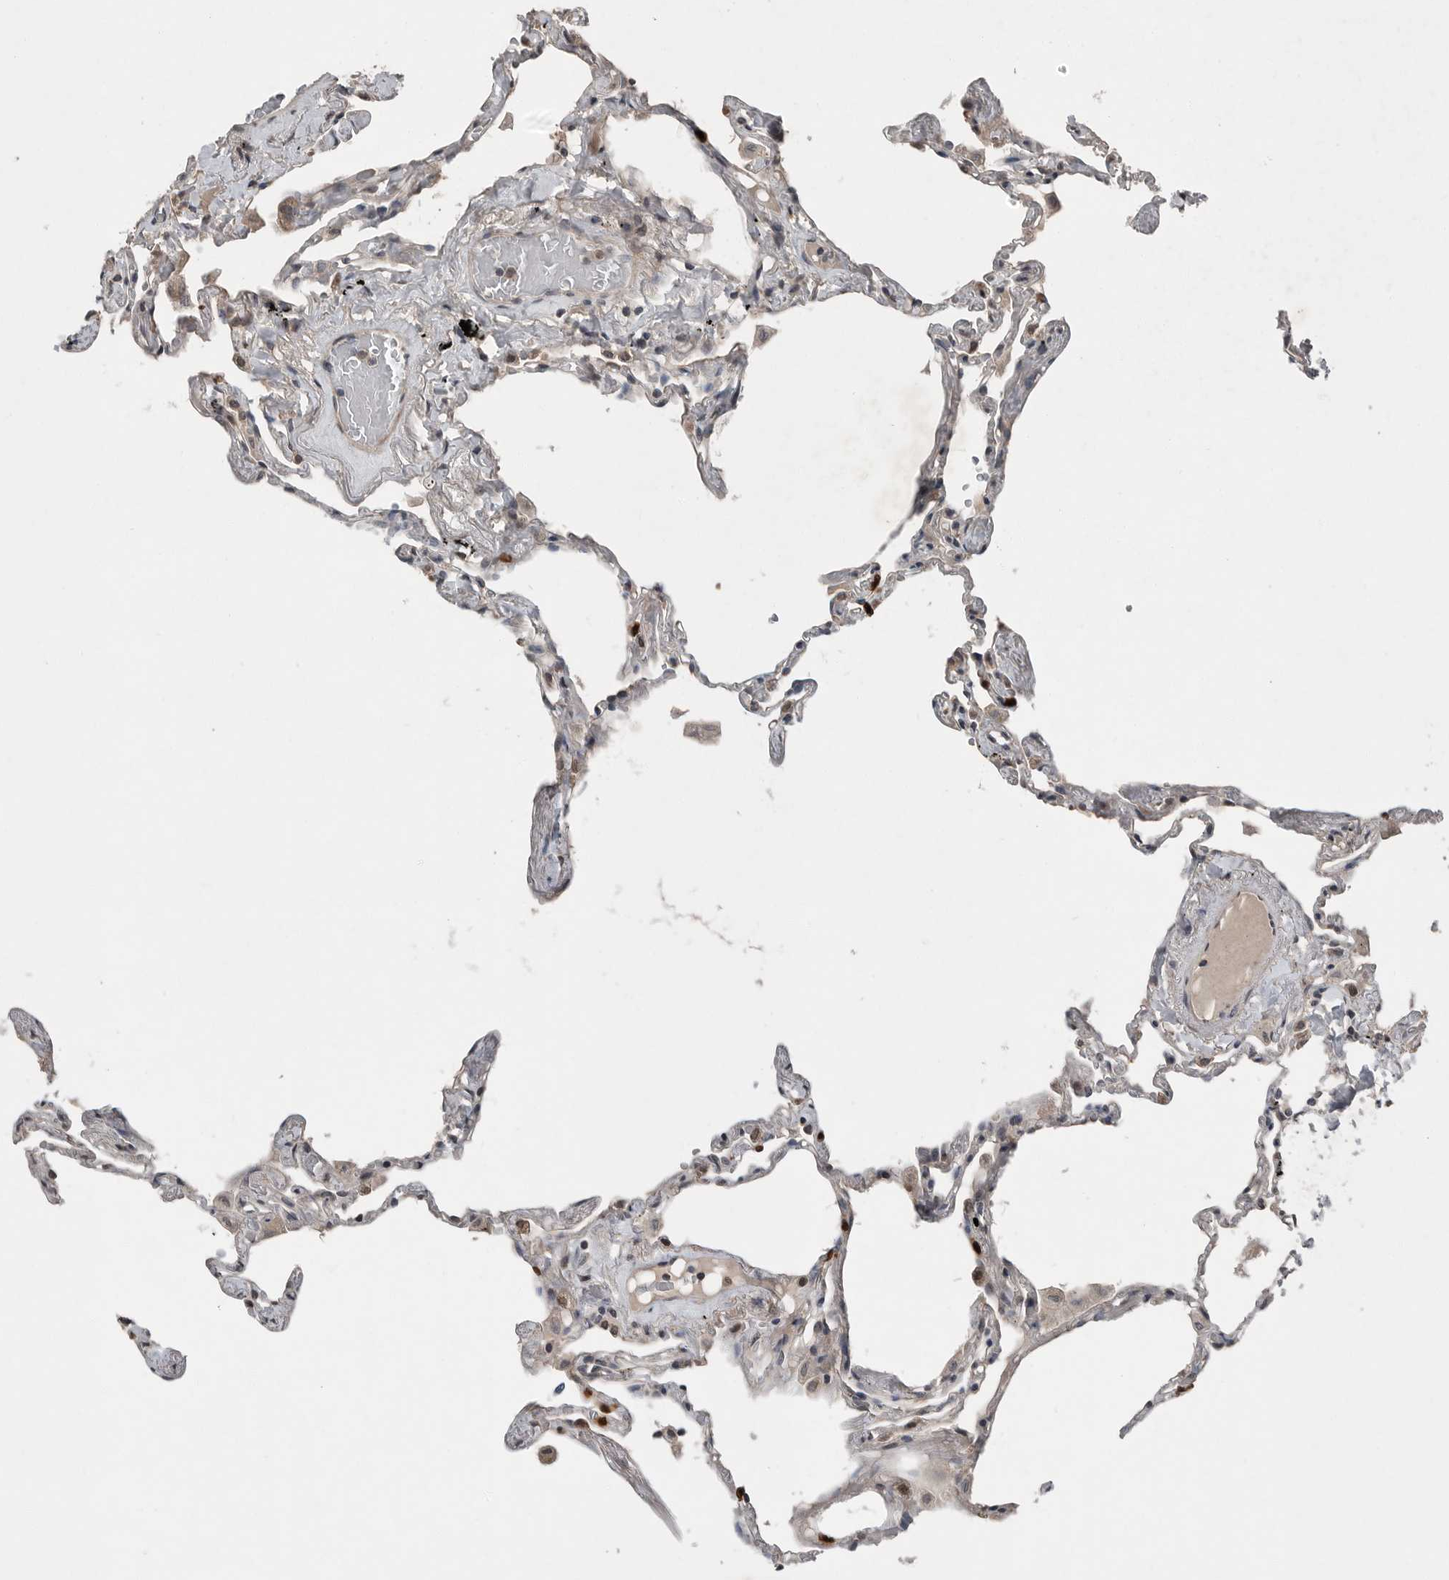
{"staining": {"intensity": "weak", "quantity": "25%-75%", "location": "cytoplasmic/membranous"}, "tissue": "lung", "cell_type": "Alveolar cells", "image_type": "normal", "snomed": [{"axis": "morphology", "description": "Normal tissue, NOS"}, {"axis": "topography", "description": "Lung"}], "caption": "A brown stain highlights weak cytoplasmic/membranous staining of a protein in alveolar cells of unremarkable human lung. Using DAB (3,3'-diaminobenzidine) (brown) and hematoxylin (blue) stains, captured at high magnification using brightfield microscopy.", "gene": "SCP2", "patient": {"sex": "female", "age": 67}}